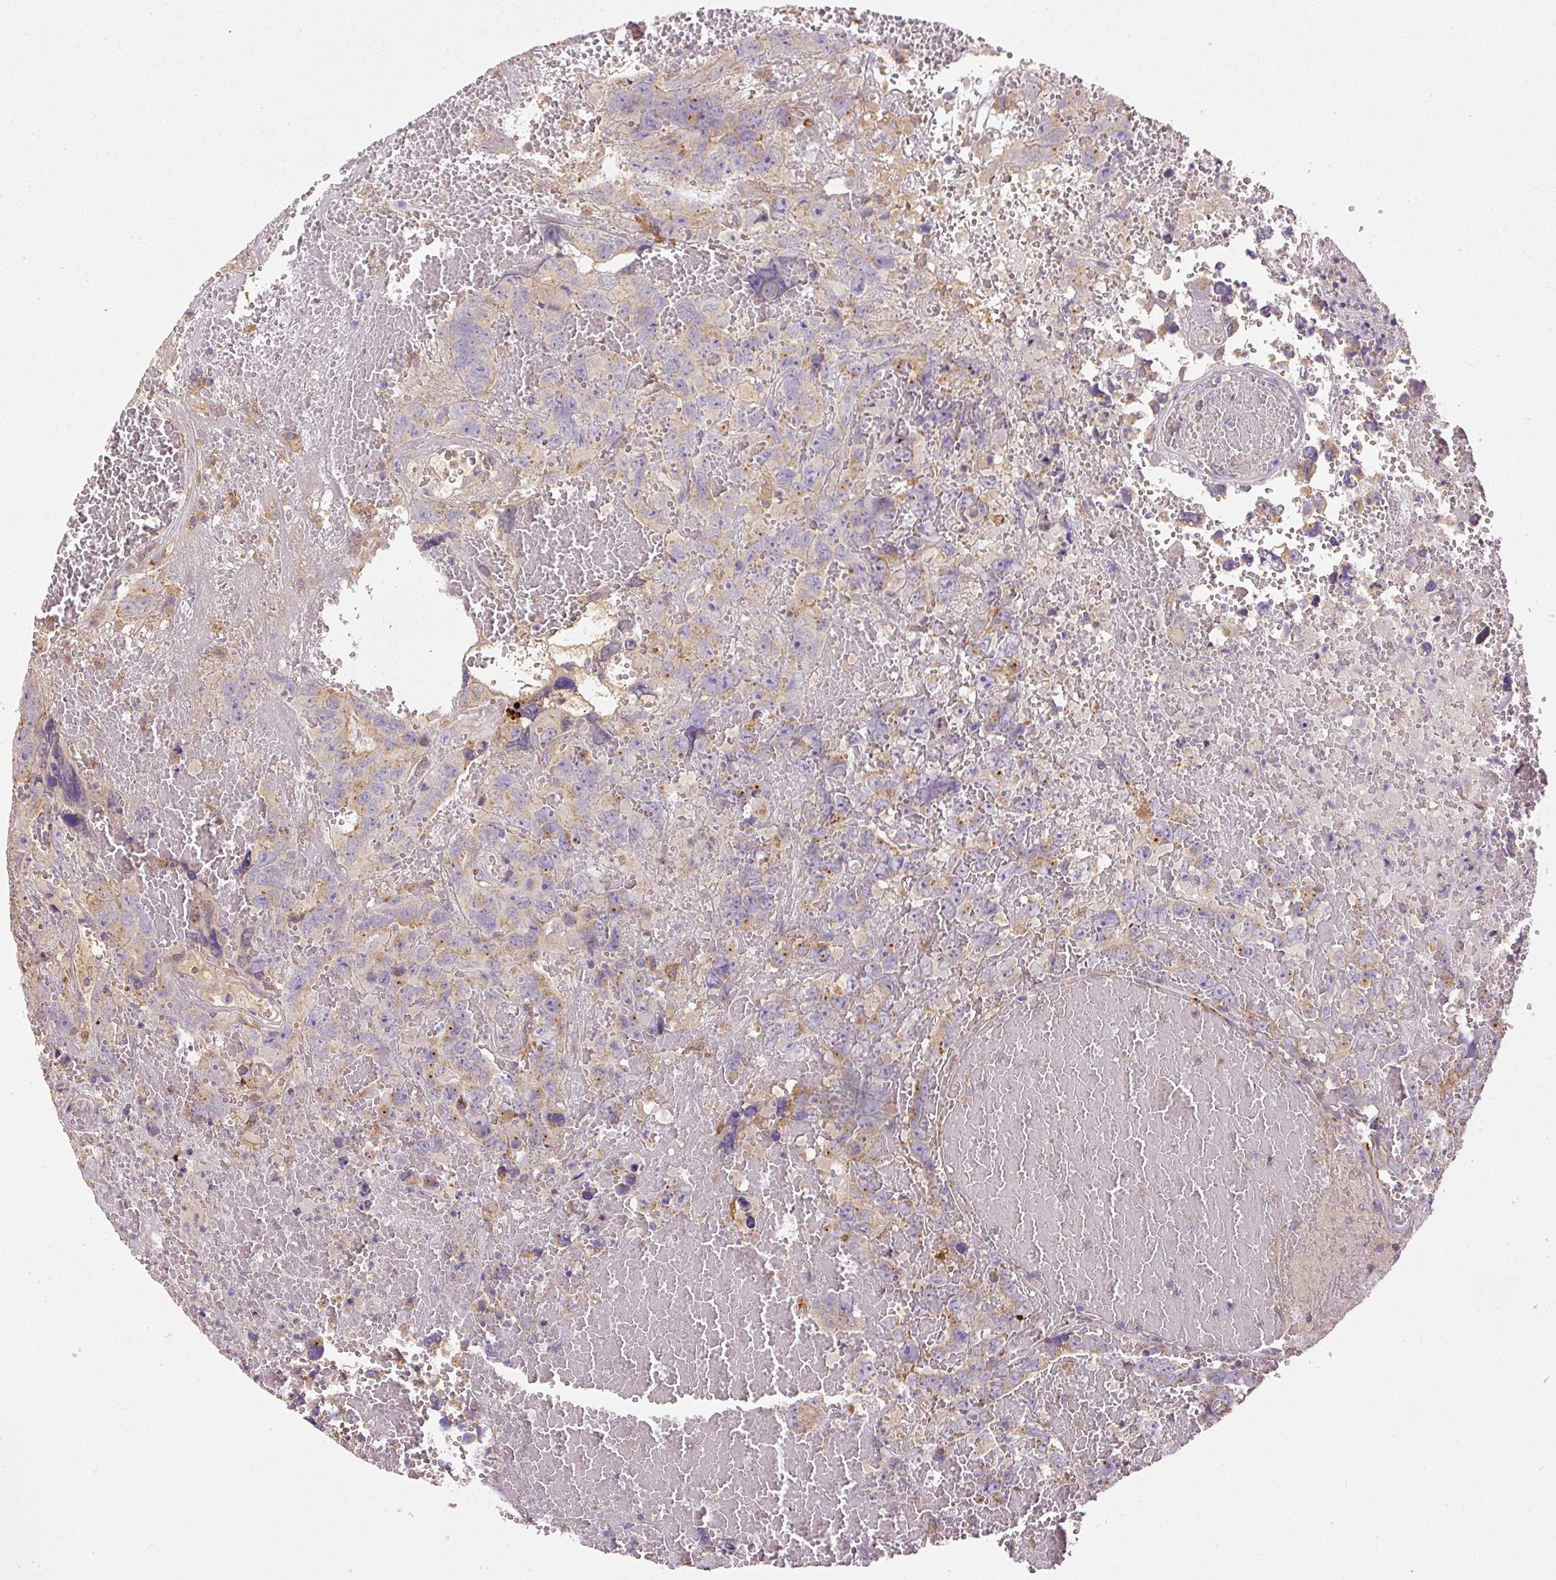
{"staining": {"intensity": "moderate", "quantity": "<25%", "location": "cytoplasmic/membranous"}, "tissue": "testis cancer", "cell_type": "Tumor cells", "image_type": "cancer", "snomed": [{"axis": "morphology", "description": "Carcinoma, Embryonal, NOS"}, {"axis": "topography", "description": "Testis"}], "caption": "Protein staining by immunohistochemistry shows moderate cytoplasmic/membranous staining in about <25% of tumor cells in testis embryonal carcinoma.", "gene": "DAPK1", "patient": {"sex": "male", "age": 45}}